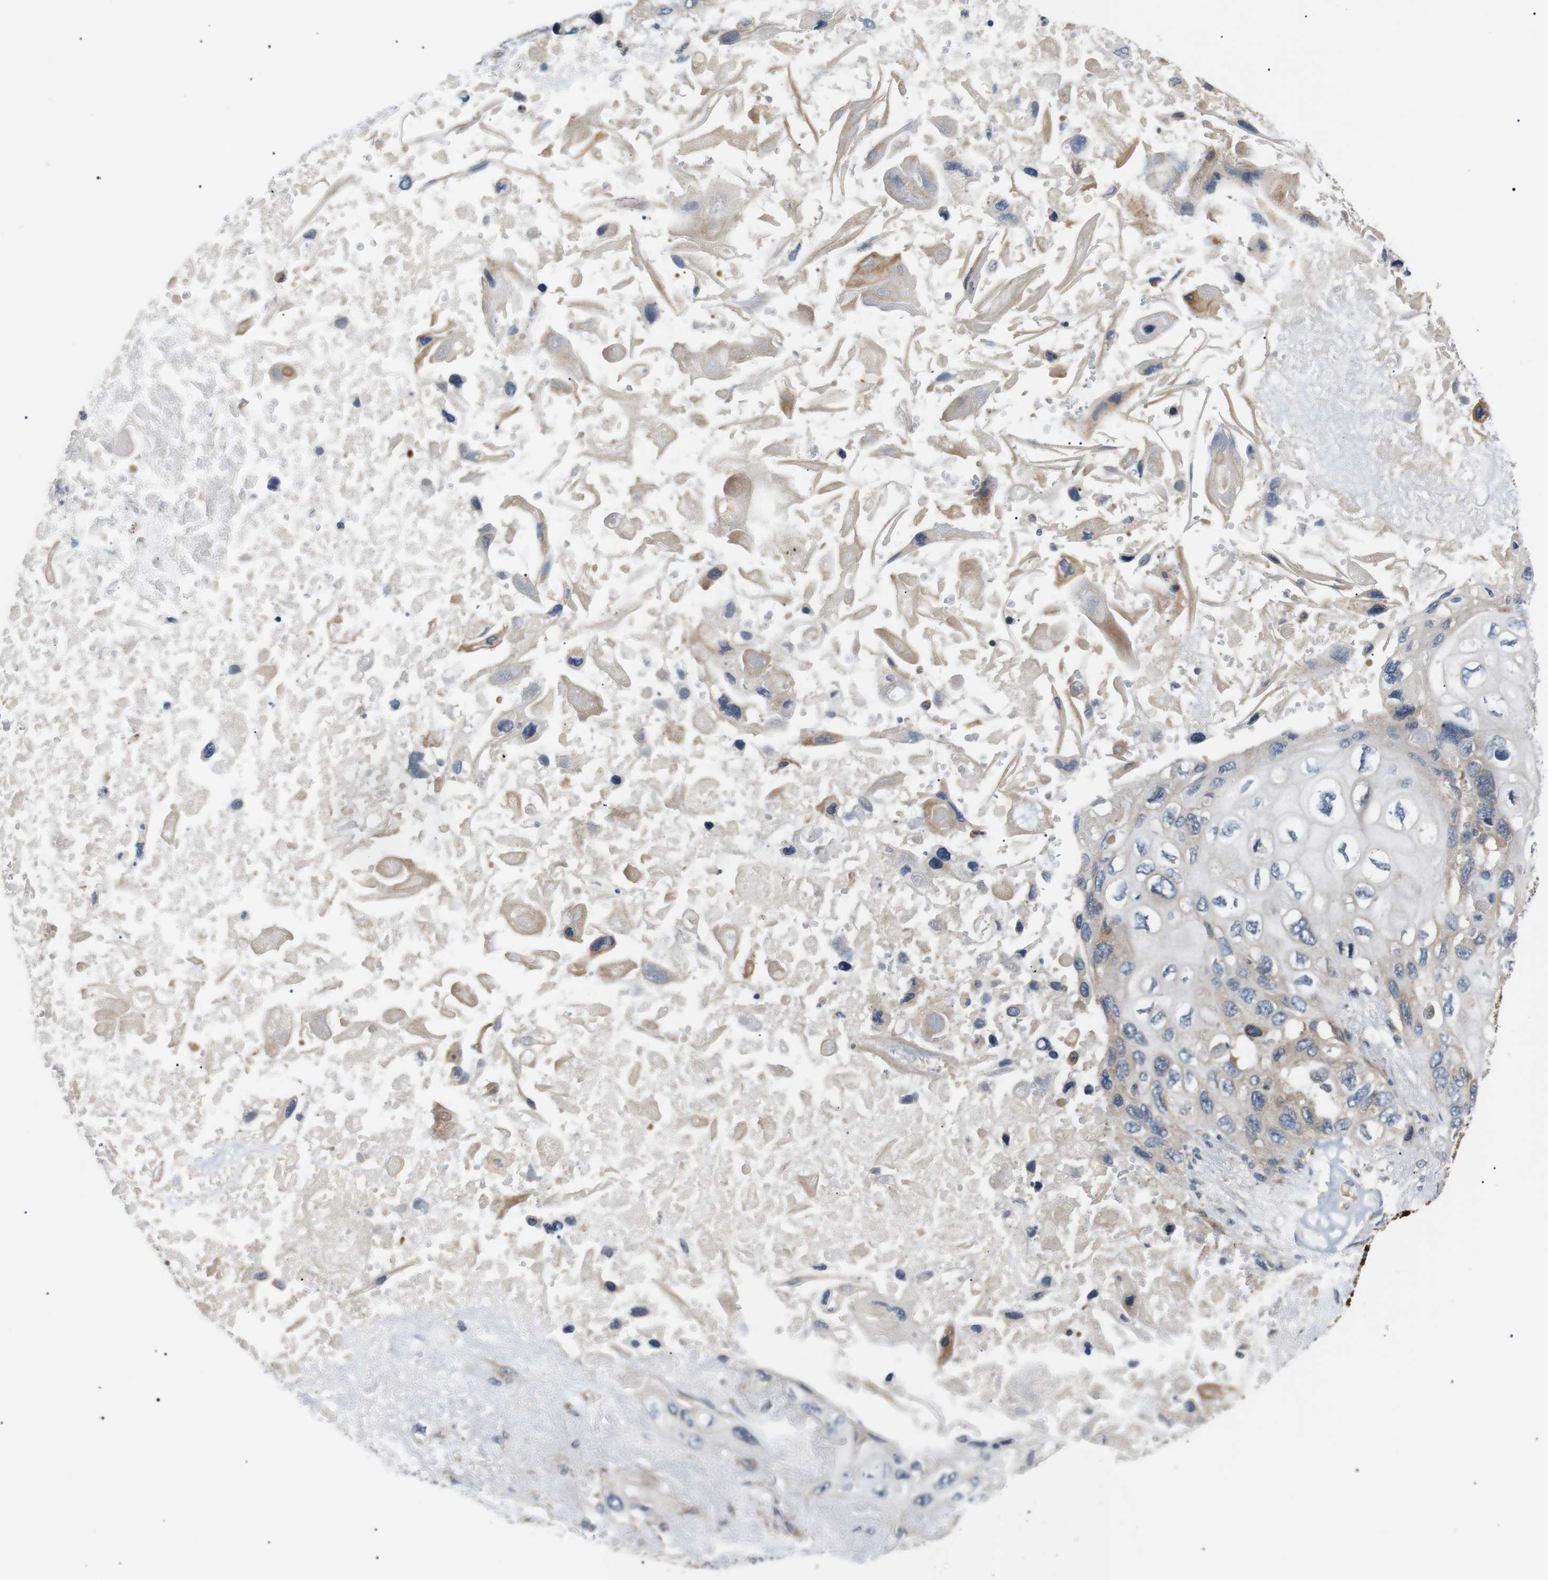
{"staining": {"intensity": "negative", "quantity": "none", "location": "none"}, "tissue": "lung cancer", "cell_type": "Tumor cells", "image_type": "cancer", "snomed": [{"axis": "morphology", "description": "Squamous cell carcinoma, NOS"}, {"axis": "topography", "description": "Lung"}], "caption": "High magnification brightfield microscopy of lung cancer stained with DAB (3,3'-diaminobenzidine) (brown) and counterstained with hematoxylin (blue): tumor cells show no significant staining.", "gene": "DIPK1A", "patient": {"sex": "female", "age": 73}}